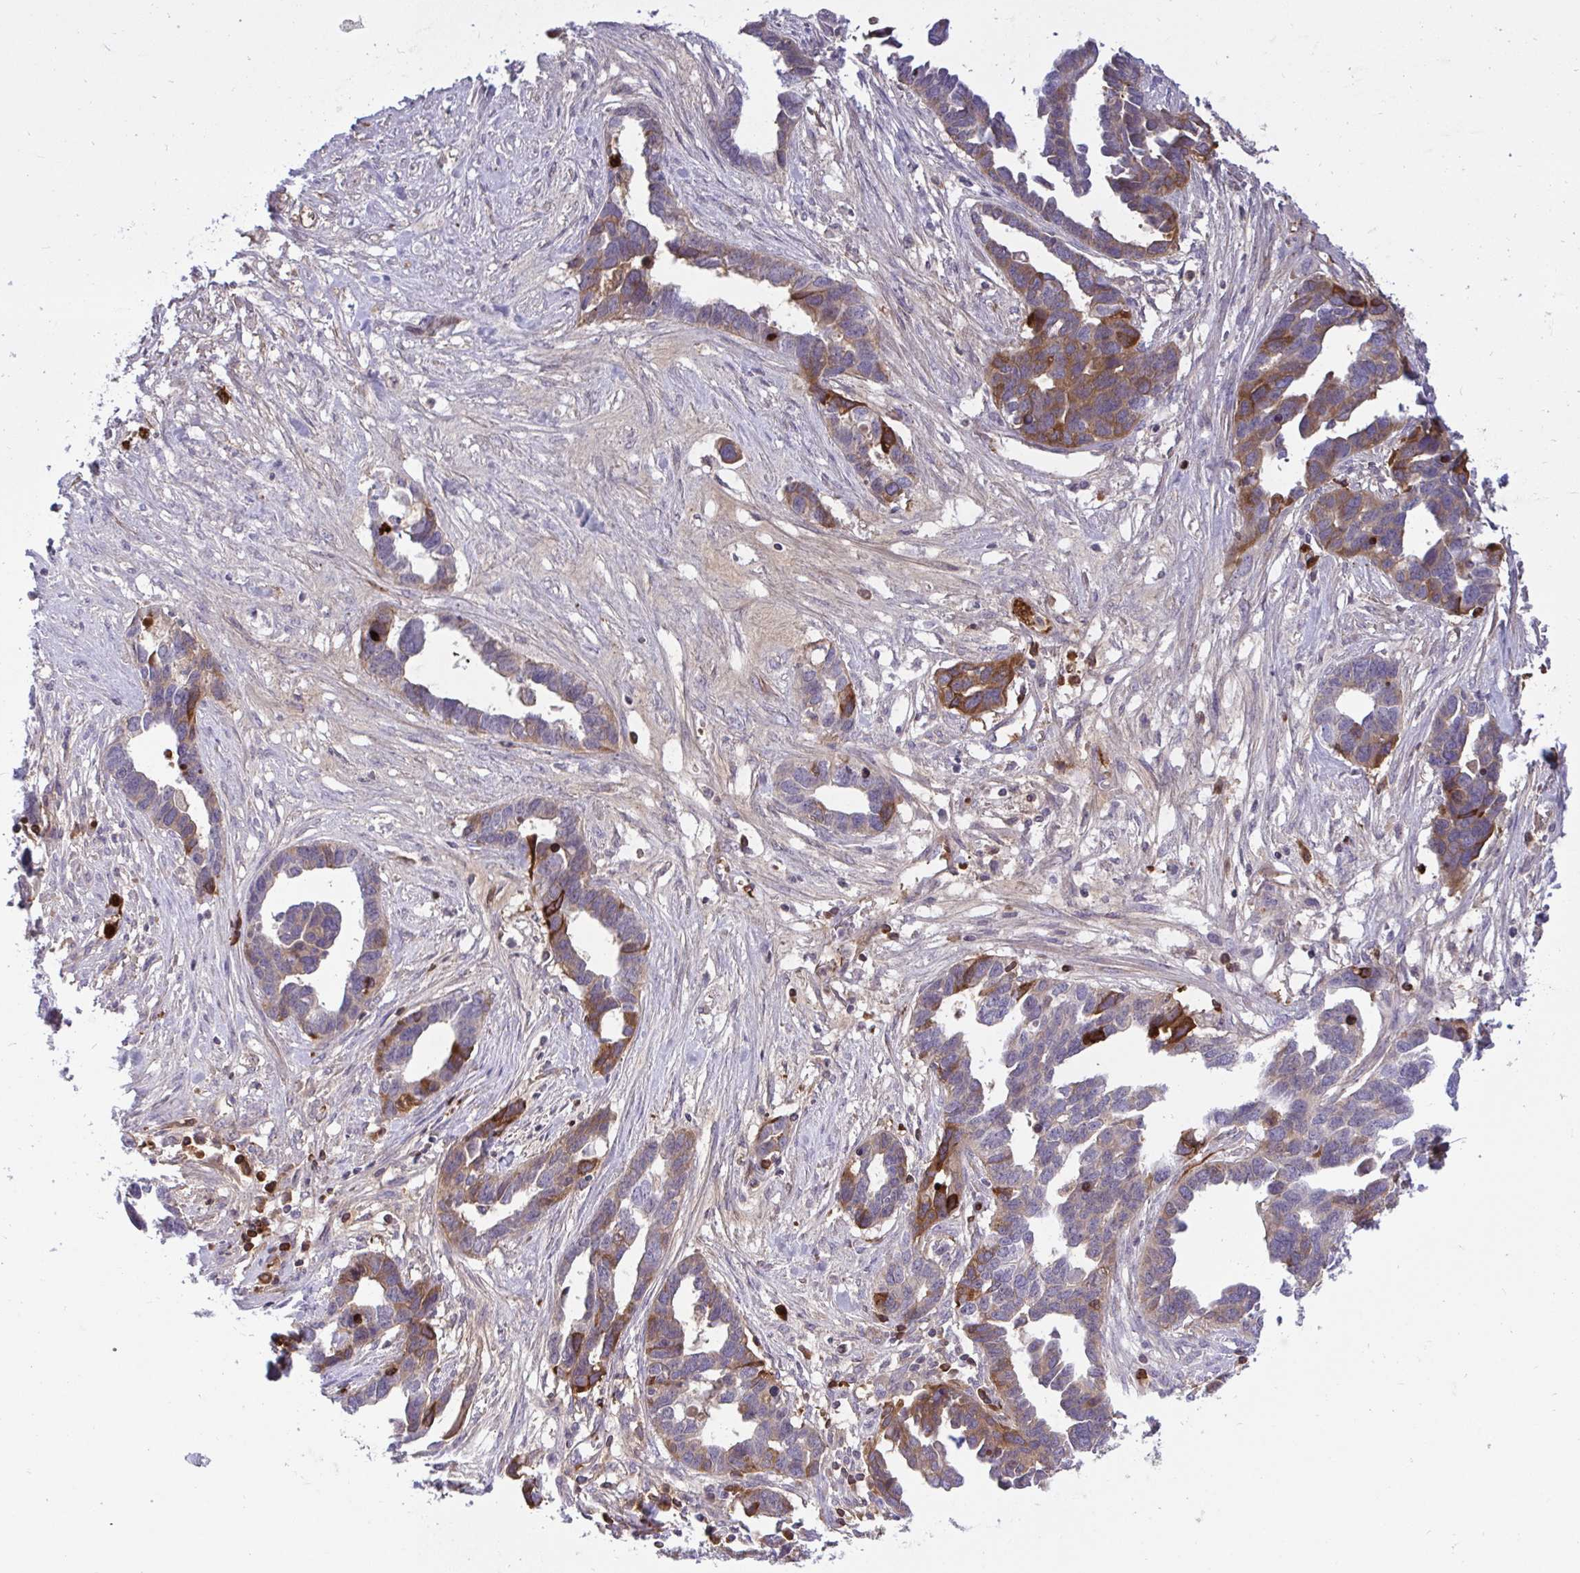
{"staining": {"intensity": "moderate", "quantity": "25%-75%", "location": "cytoplasmic/membranous"}, "tissue": "ovarian cancer", "cell_type": "Tumor cells", "image_type": "cancer", "snomed": [{"axis": "morphology", "description": "Cystadenocarcinoma, serous, NOS"}, {"axis": "topography", "description": "Ovary"}], "caption": "A brown stain highlights moderate cytoplasmic/membranous expression of a protein in human ovarian cancer tumor cells.", "gene": "F2", "patient": {"sex": "female", "age": 54}}